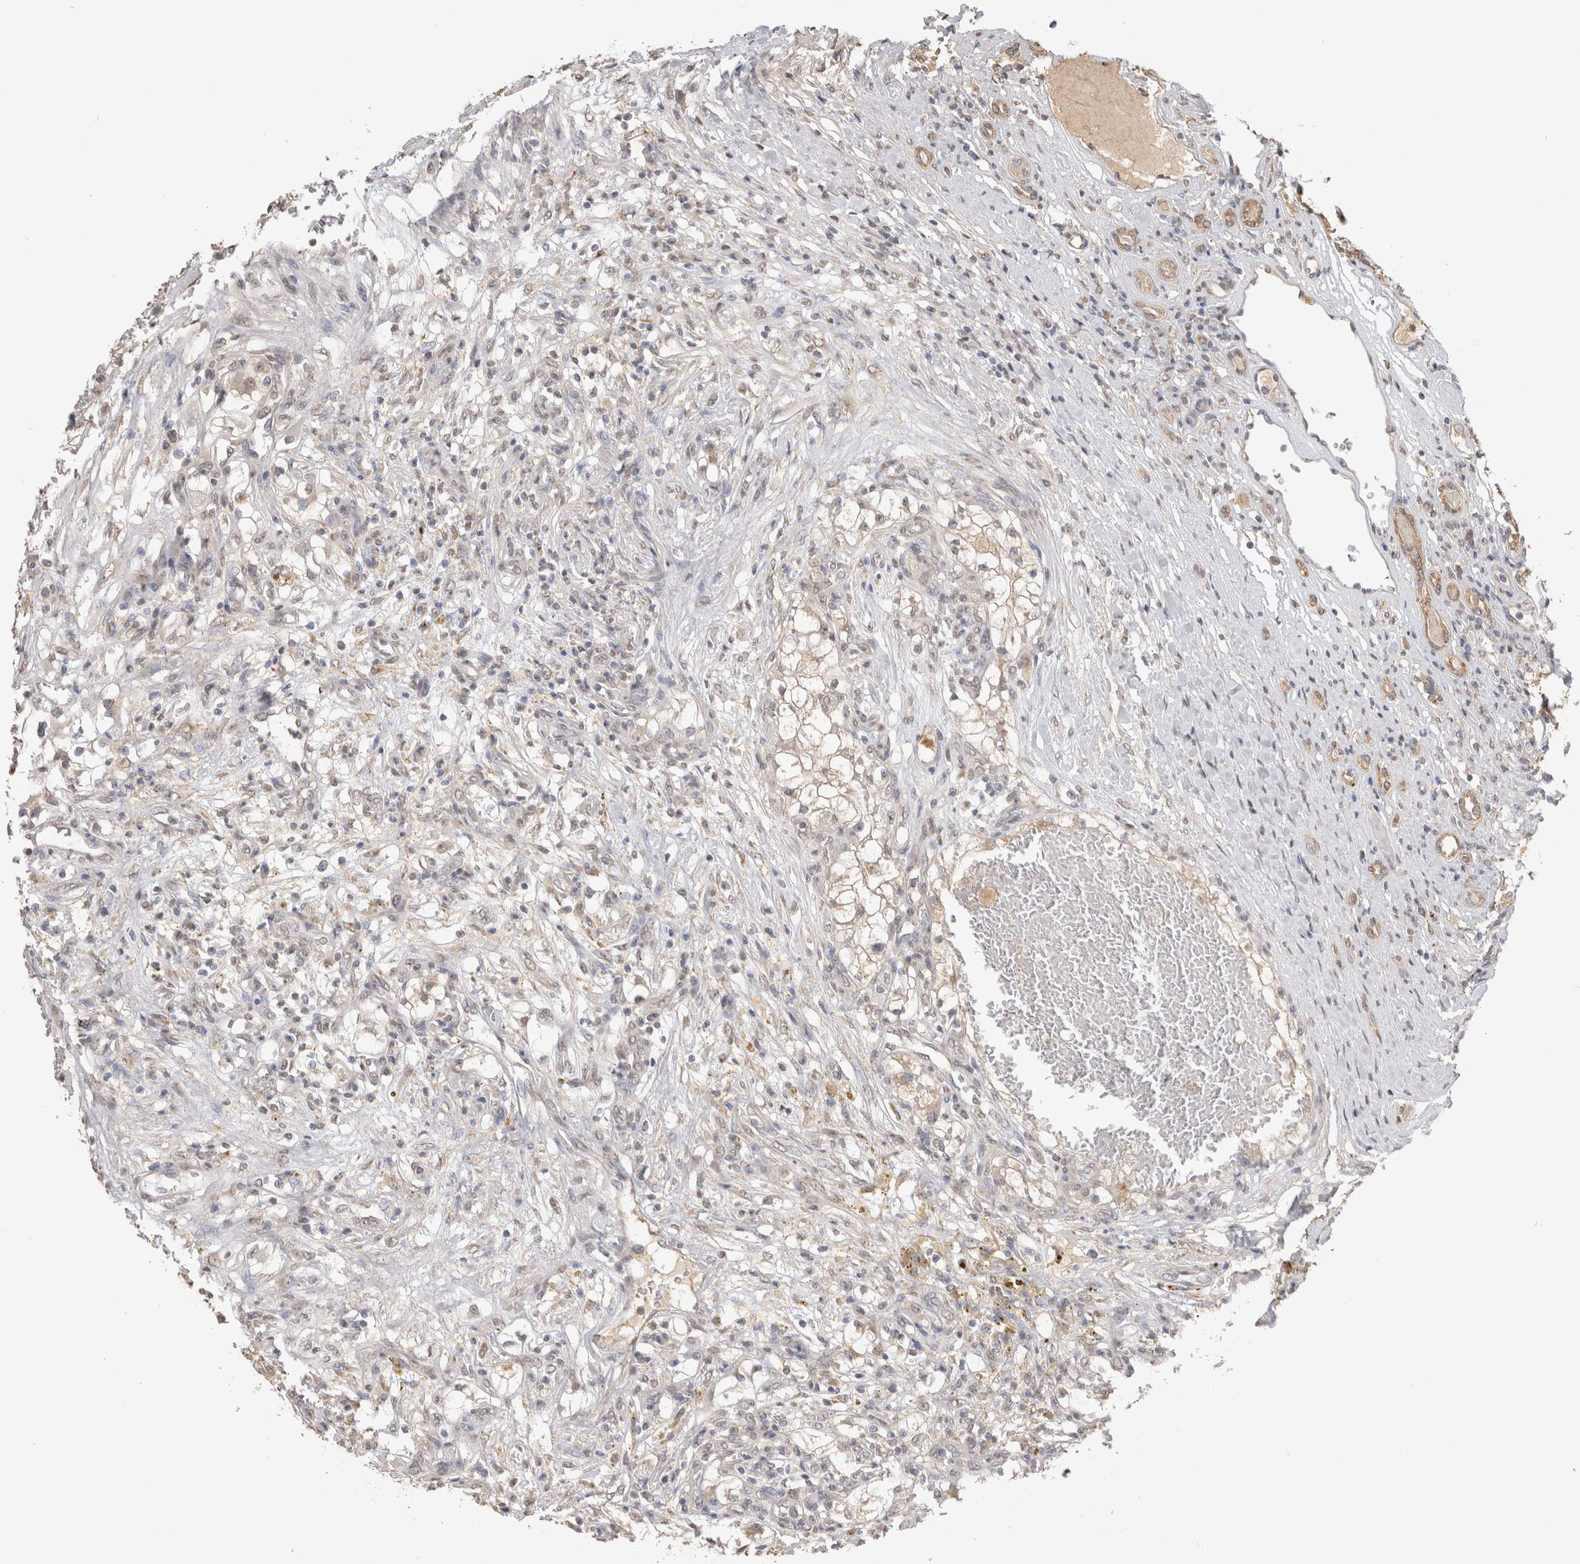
{"staining": {"intensity": "negative", "quantity": "none", "location": "none"}, "tissue": "renal cancer", "cell_type": "Tumor cells", "image_type": "cancer", "snomed": [{"axis": "morphology", "description": "Adenocarcinoma, NOS"}, {"axis": "topography", "description": "Kidney"}], "caption": "DAB immunohistochemical staining of renal cancer (adenocarcinoma) reveals no significant expression in tumor cells.", "gene": "NAALADL2", "patient": {"sex": "male", "age": 68}}